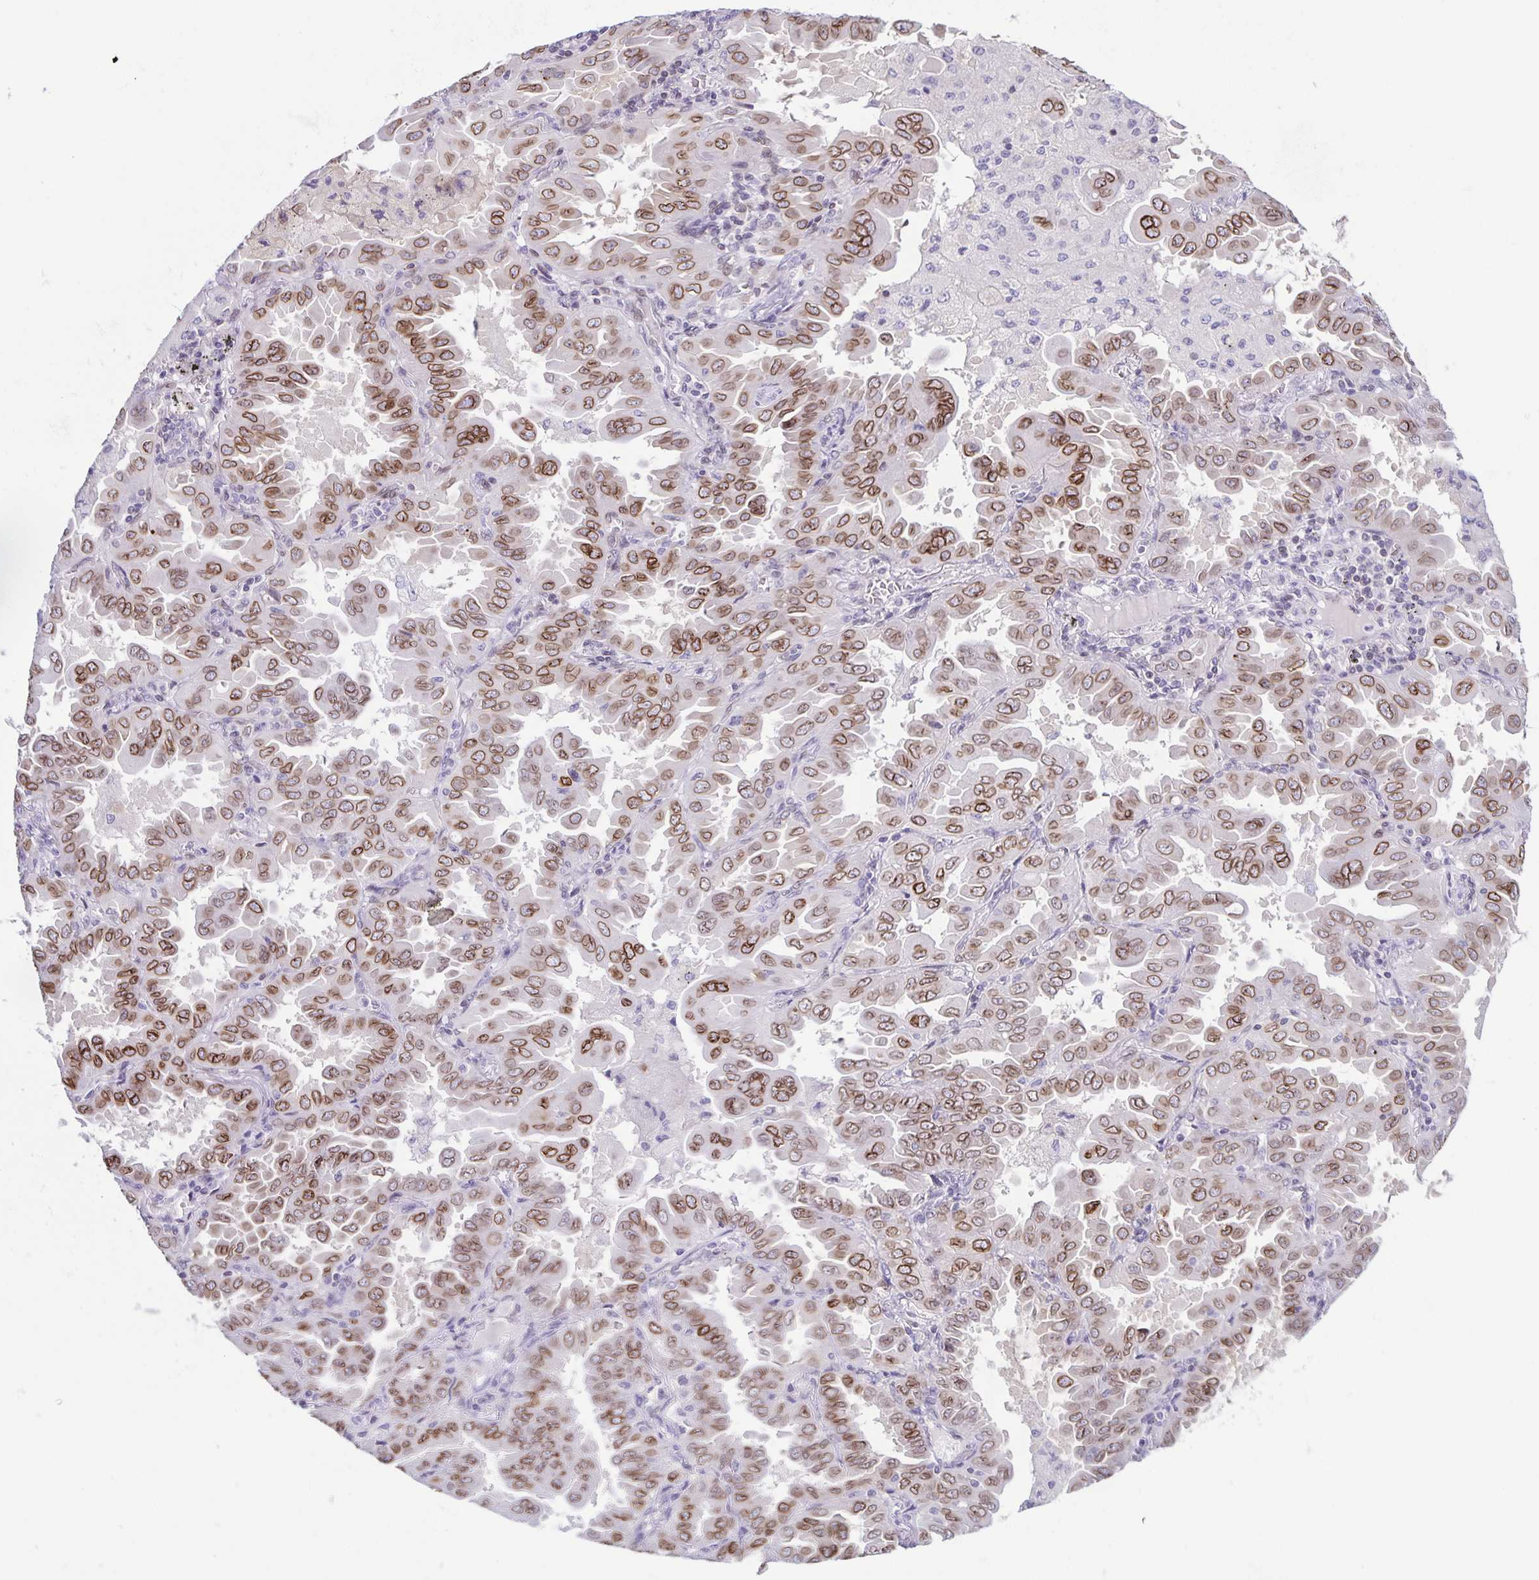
{"staining": {"intensity": "strong", "quantity": "25%-75%", "location": "cytoplasmic/membranous,nuclear"}, "tissue": "lung cancer", "cell_type": "Tumor cells", "image_type": "cancer", "snomed": [{"axis": "morphology", "description": "Adenocarcinoma, NOS"}, {"axis": "topography", "description": "Lung"}], "caption": "Immunohistochemistry (IHC) of lung adenocarcinoma demonstrates high levels of strong cytoplasmic/membranous and nuclear expression in approximately 25%-75% of tumor cells.", "gene": "SYNE2", "patient": {"sex": "male", "age": 64}}